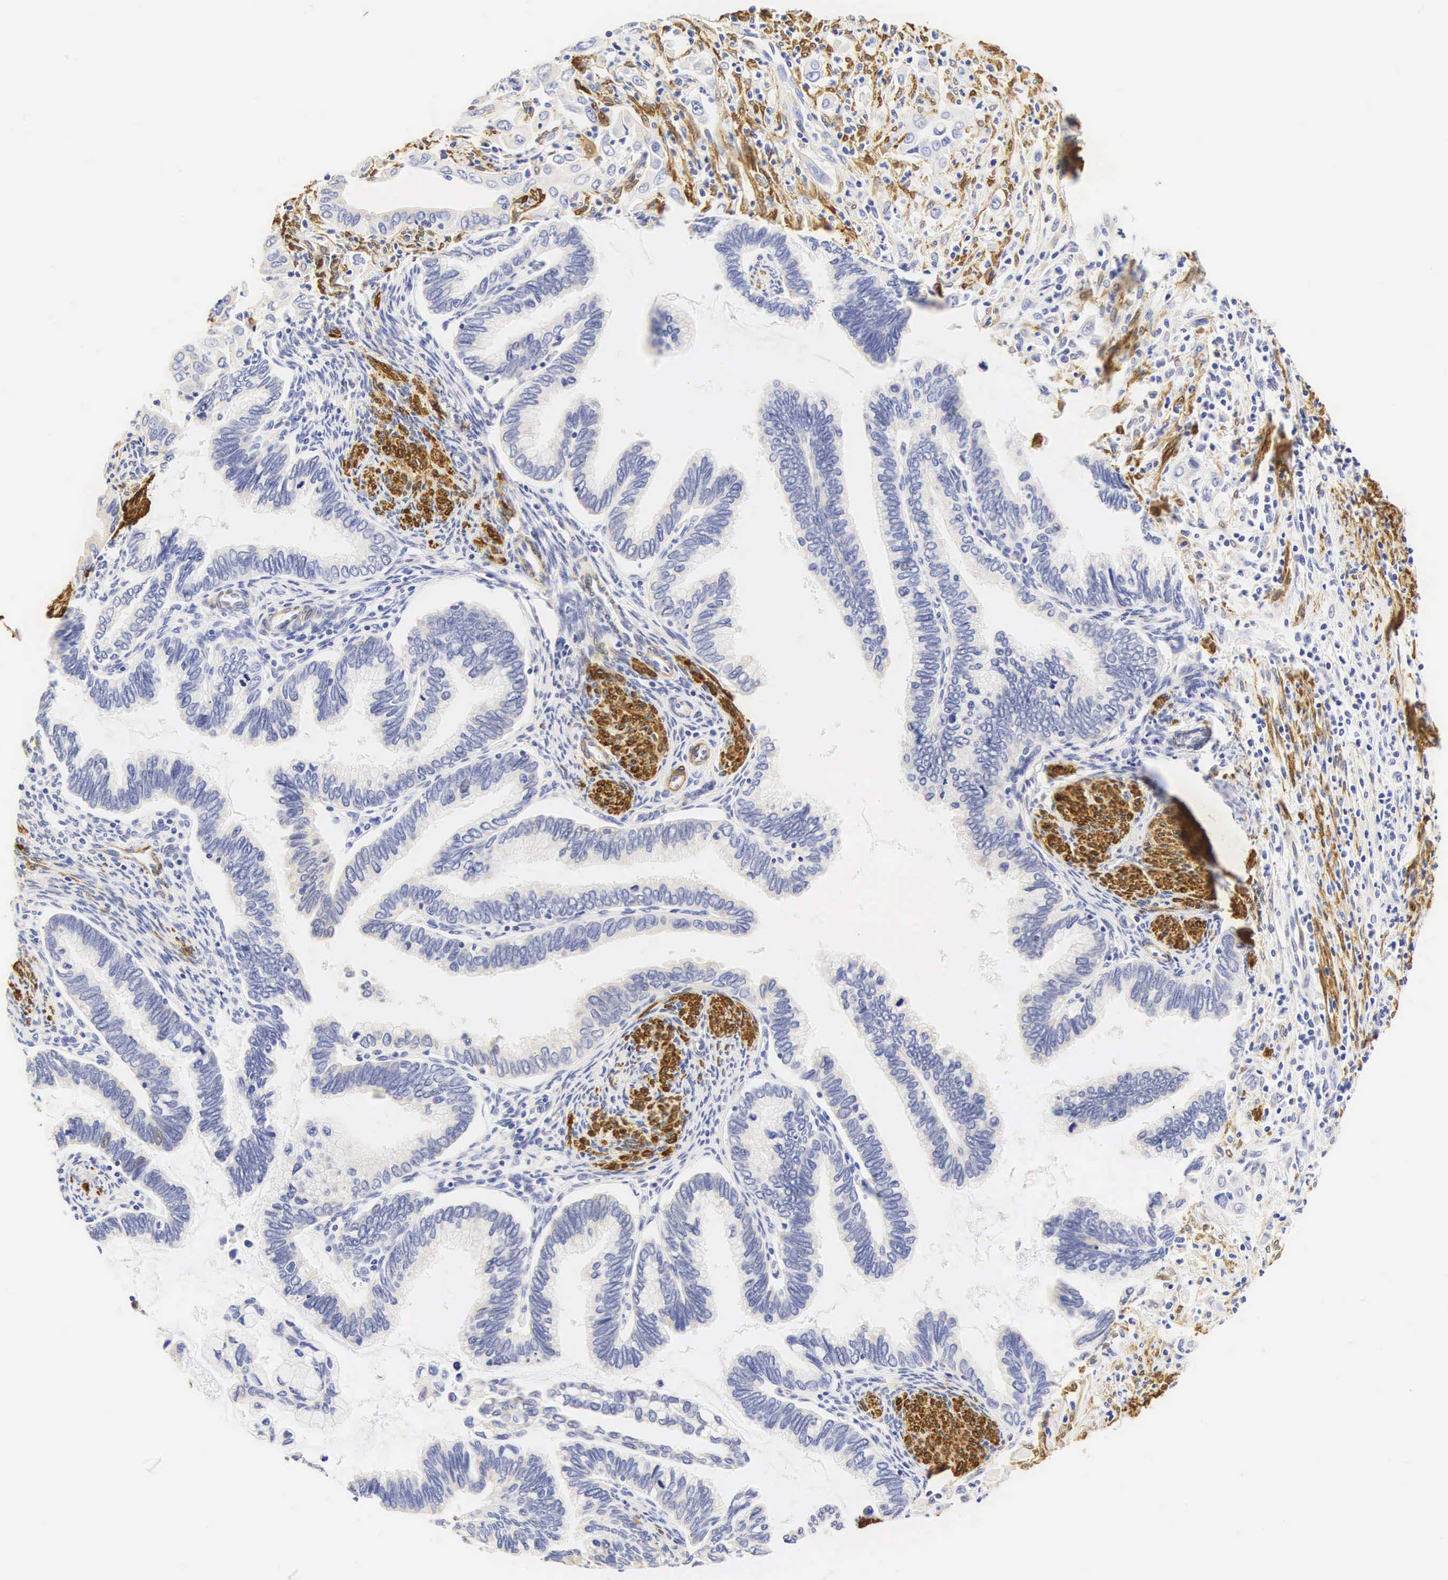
{"staining": {"intensity": "negative", "quantity": "none", "location": "none"}, "tissue": "cervical cancer", "cell_type": "Tumor cells", "image_type": "cancer", "snomed": [{"axis": "morphology", "description": "Adenocarcinoma, NOS"}, {"axis": "topography", "description": "Cervix"}], "caption": "Image shows no significant protein staining in tumor cells of cervical adenocarcinoma.", "gene": "CNN1", "patient": {"sex": "female", "age": 49}}